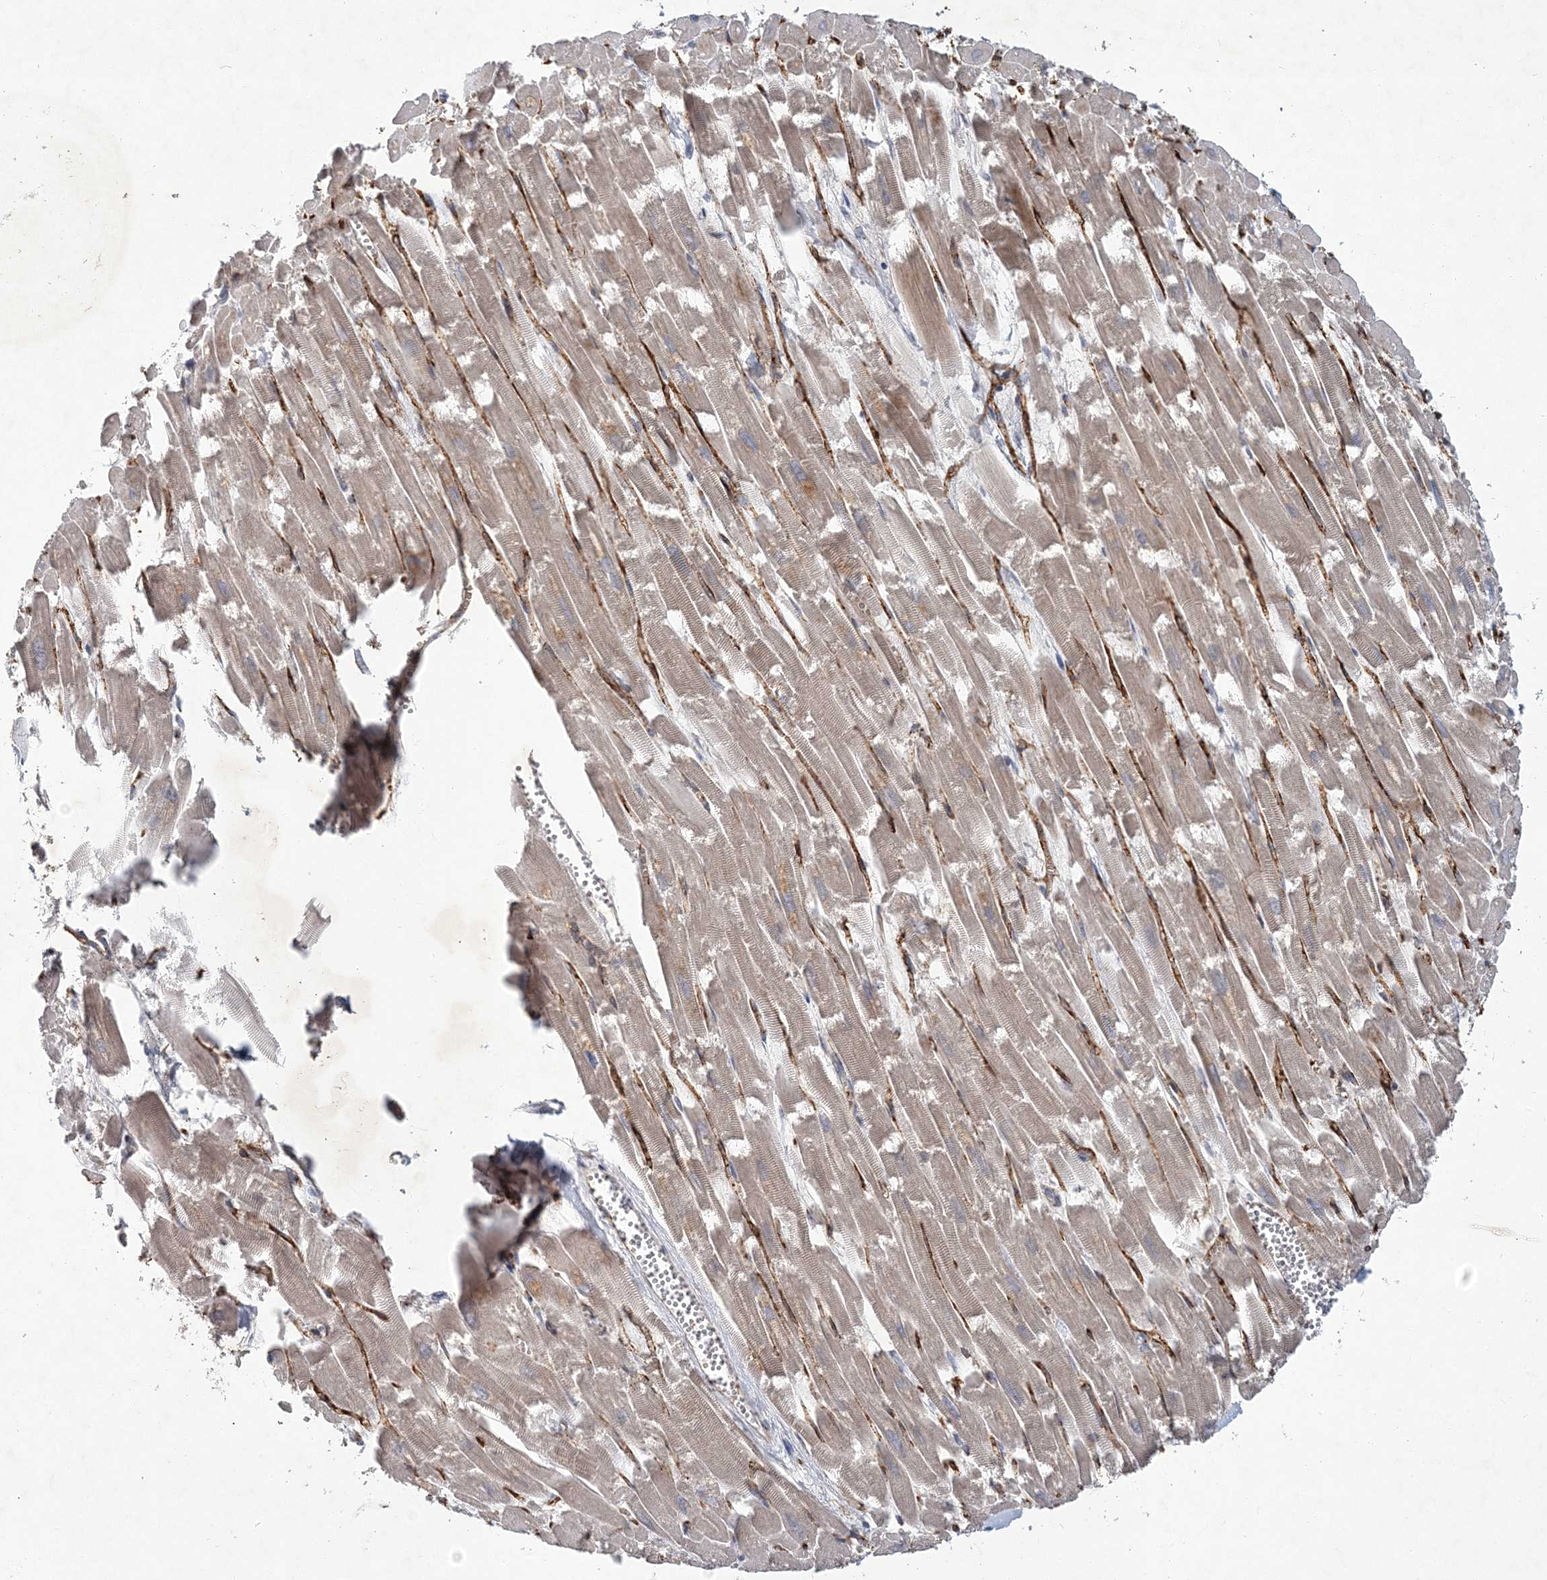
{"staining": {"intensity": "weak", "quantity": ">75%", "location": "cytoplasmic/membranous"}, "tissue": "heart muscle", "cell_type": "Cardiomyocytes", "image_type": "normal", "snomed": [{"axis": "morphology", "description": "Normal tissue, NOS"}, {"axis": "topography", "description": "Heart"}], "caption": "Benign heart muscle displays weak cytoplasmic/membranous expression in approximately >75% of cardiomyocytes, visualized by immunohistochemistry. The staining is performed using DAB (3,3'-diaminobenzidine) brown chromogen to label protein expression. The nuclei are counter-stained blue using hematoxylin.", "gene": "RNF25", "patient": {"sex": "male", "age": 54}}